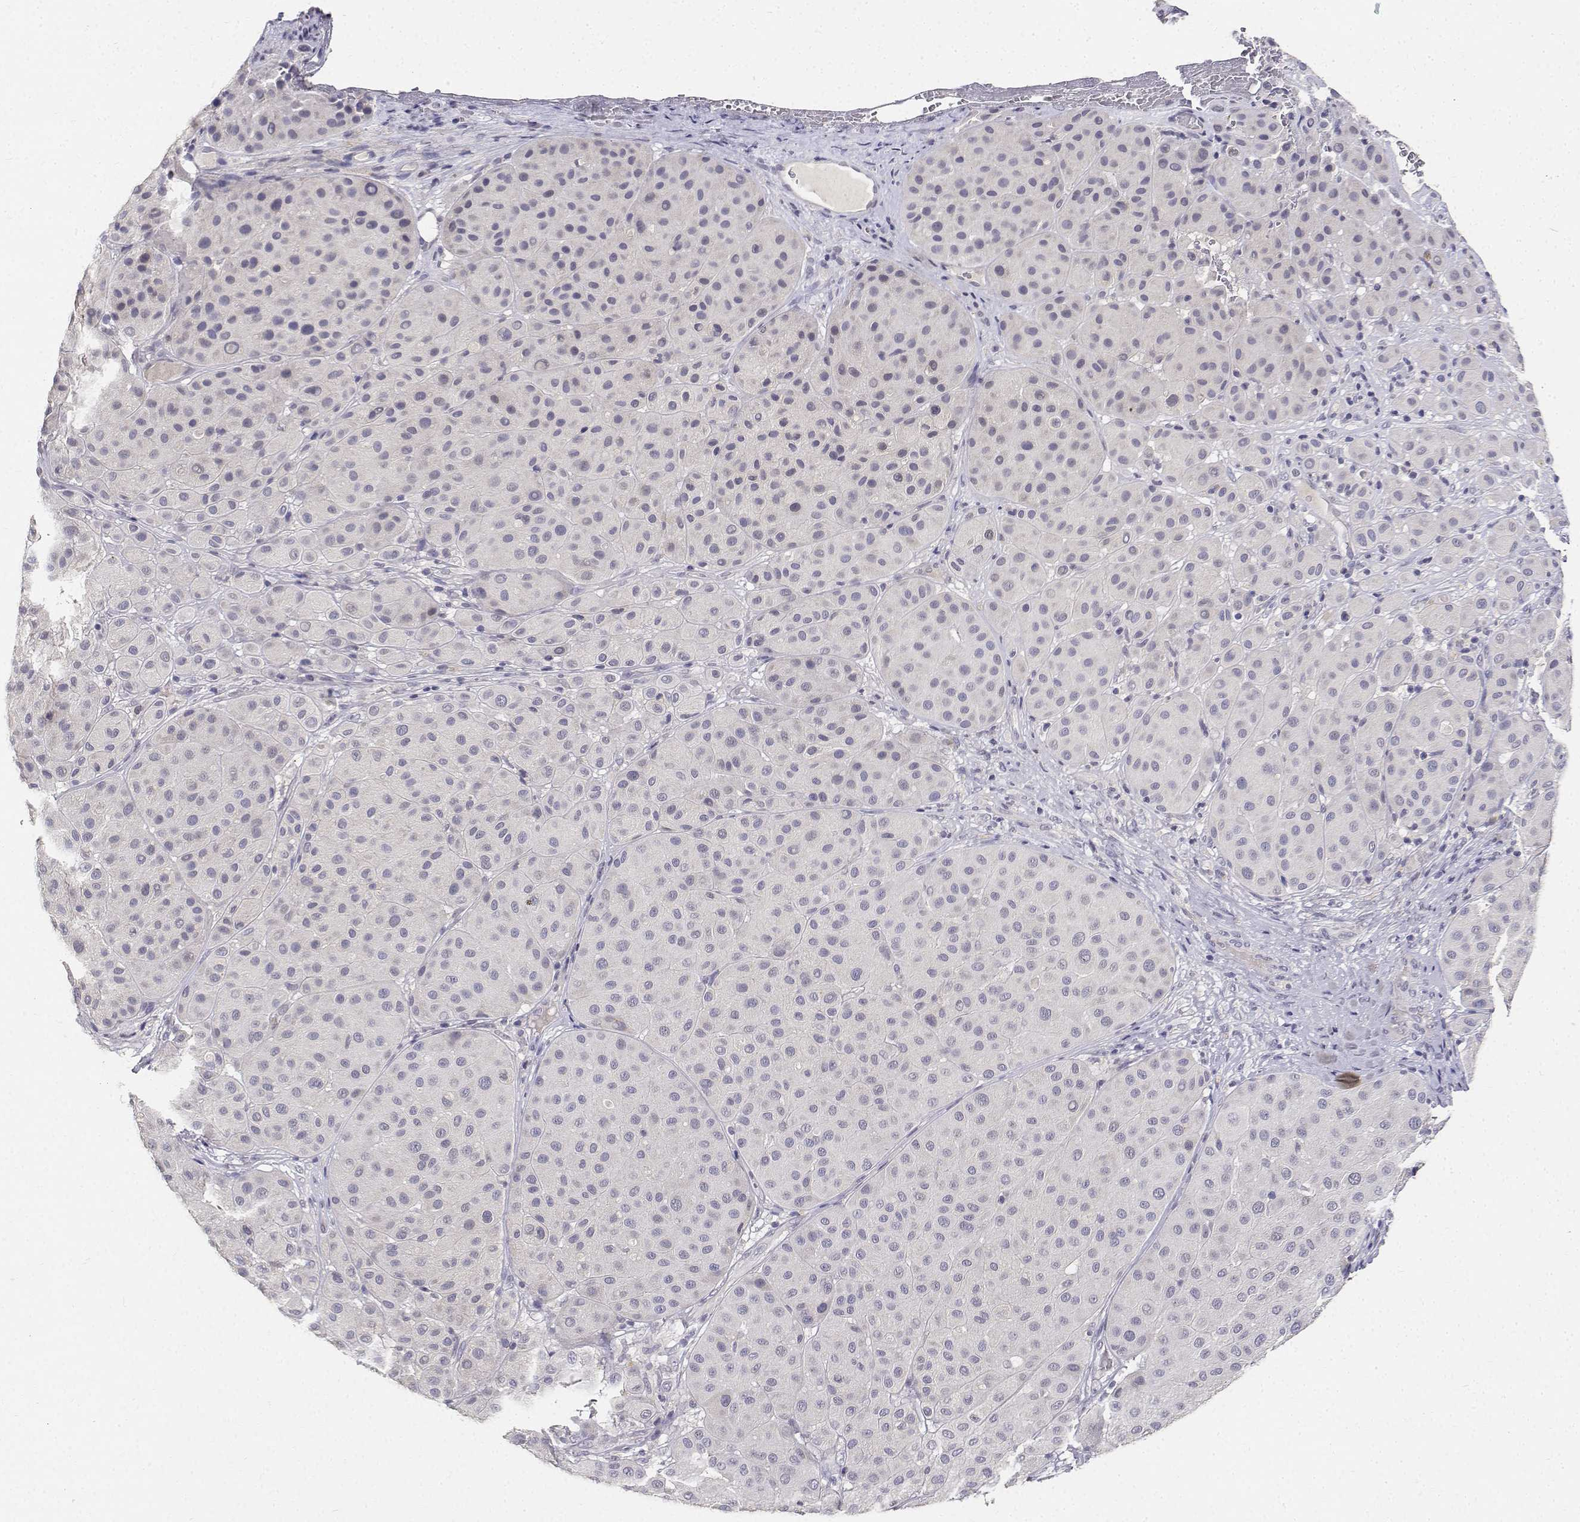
{"staining": {"intensity": "negative", "quantity": "none", "location": "none"}, "tissue": "melanoma", "cell_type": "Tumor cells", "image_type": "cancer", "snomed": [{"axis": "morphology", "description": "Malignant melanoma, Metastatic site"}, {"axis": "topography", "description": "Smooth muscle"}], "caption": "DAB immunohistochemical staining of malignant melanoma (metastatic site) displays no significant positivity in tumor cells.", "gene": "PAEP", "patient": {"sex": "male", "age": 41}}